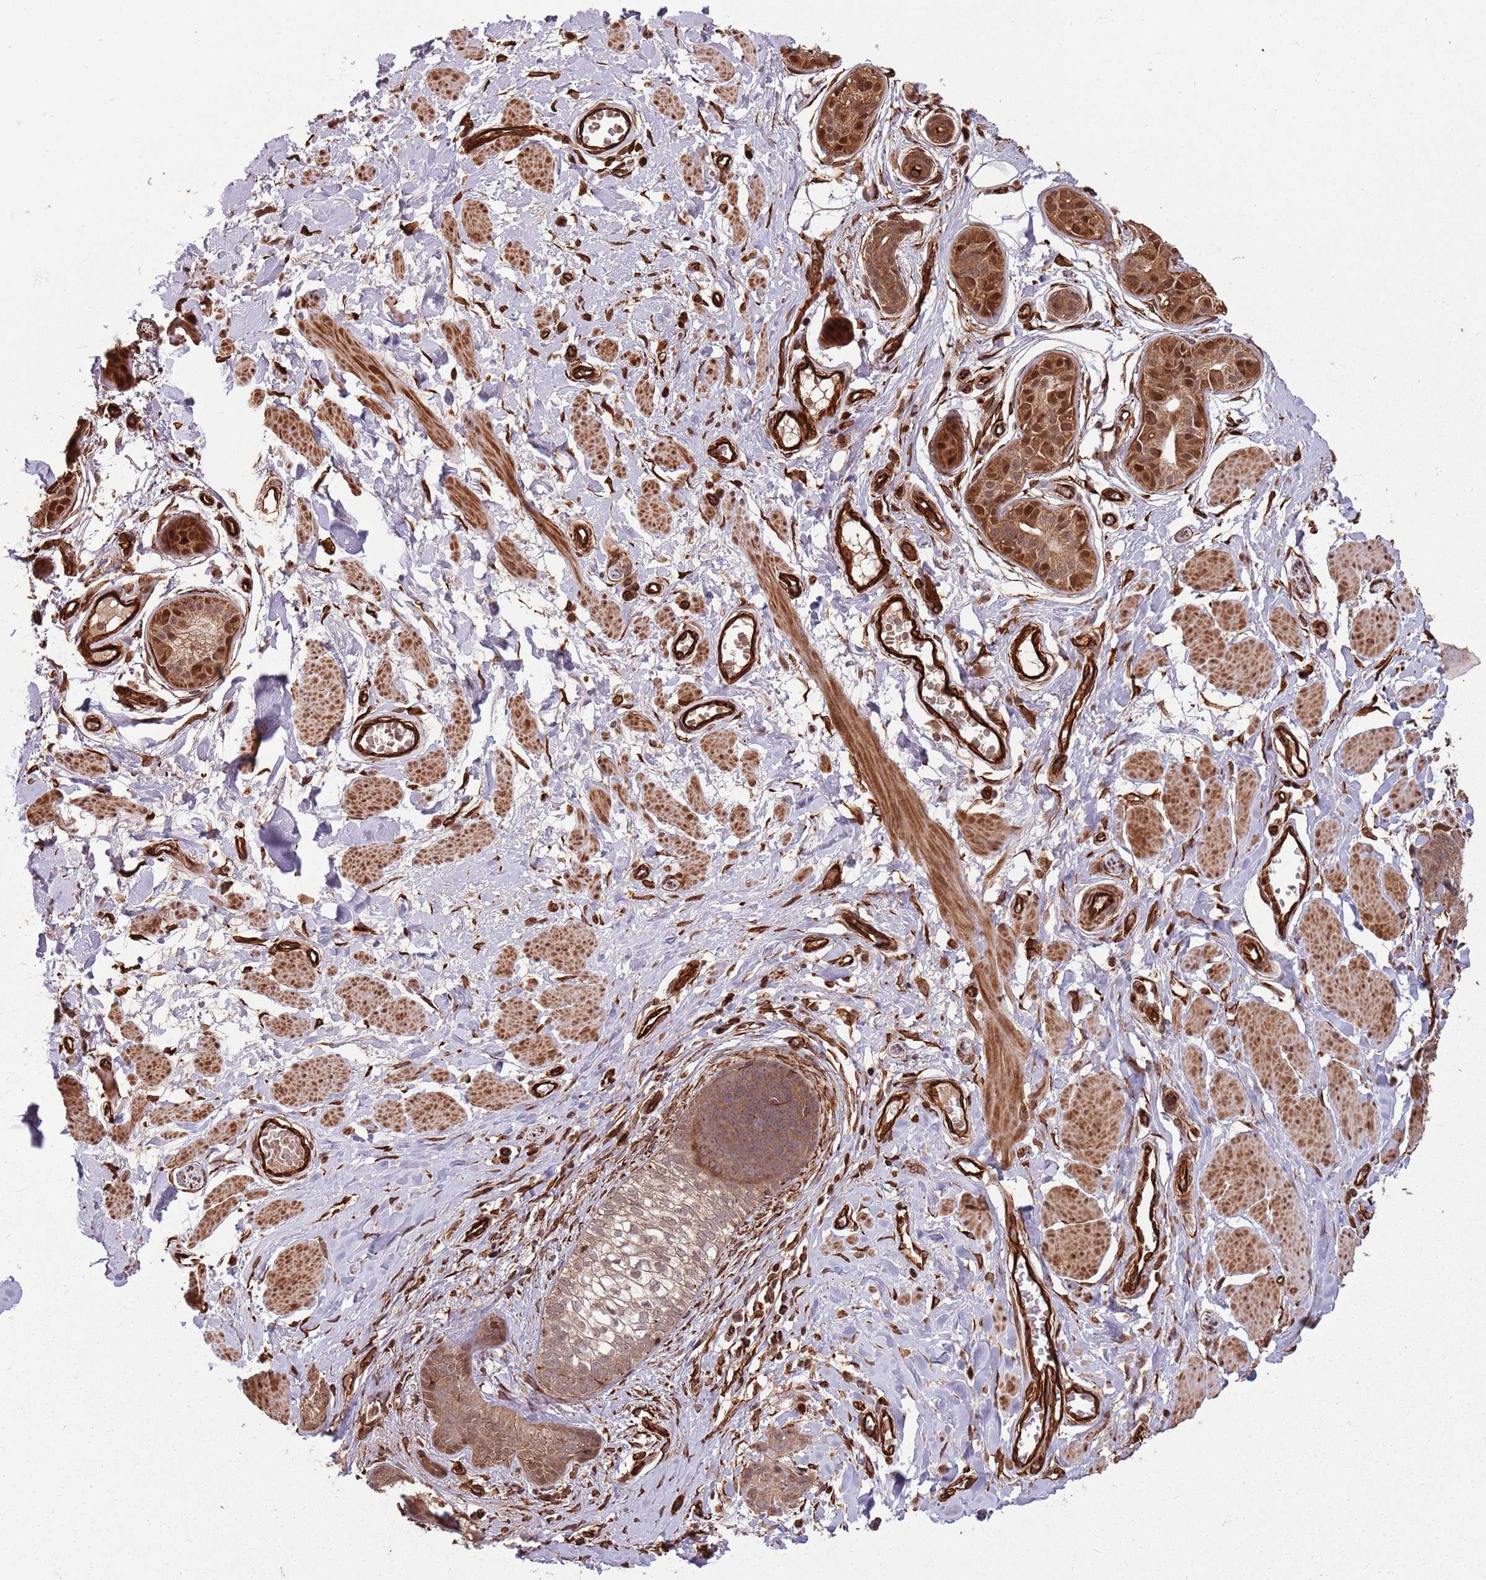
{"staining": {"intensity": "moderate", "quantity": ">75%", "location": "cytoplasmic/membranous,nuclear"}, "tissue": "skin cancer", "cell_type": "Tumor cells", "image_type": "cancer", "snomed": [{"axis": "morphology", "description": "Squamous cell carcinoma, NOS"}, {"axis": "topography", "description": "Skin"}, {"axis": "topography", "description": "Vulva"}], "caption": "The immunohistochemical stain highlights moderate cytoplasmic/membranous and nuclear positivity in tumor cells of skin cancer tissue. (Brightfield microscopy of DAB IHC at high magnification).", "gene": "ADAMTS3", "patient": {"sex": "female", "age": 85}}